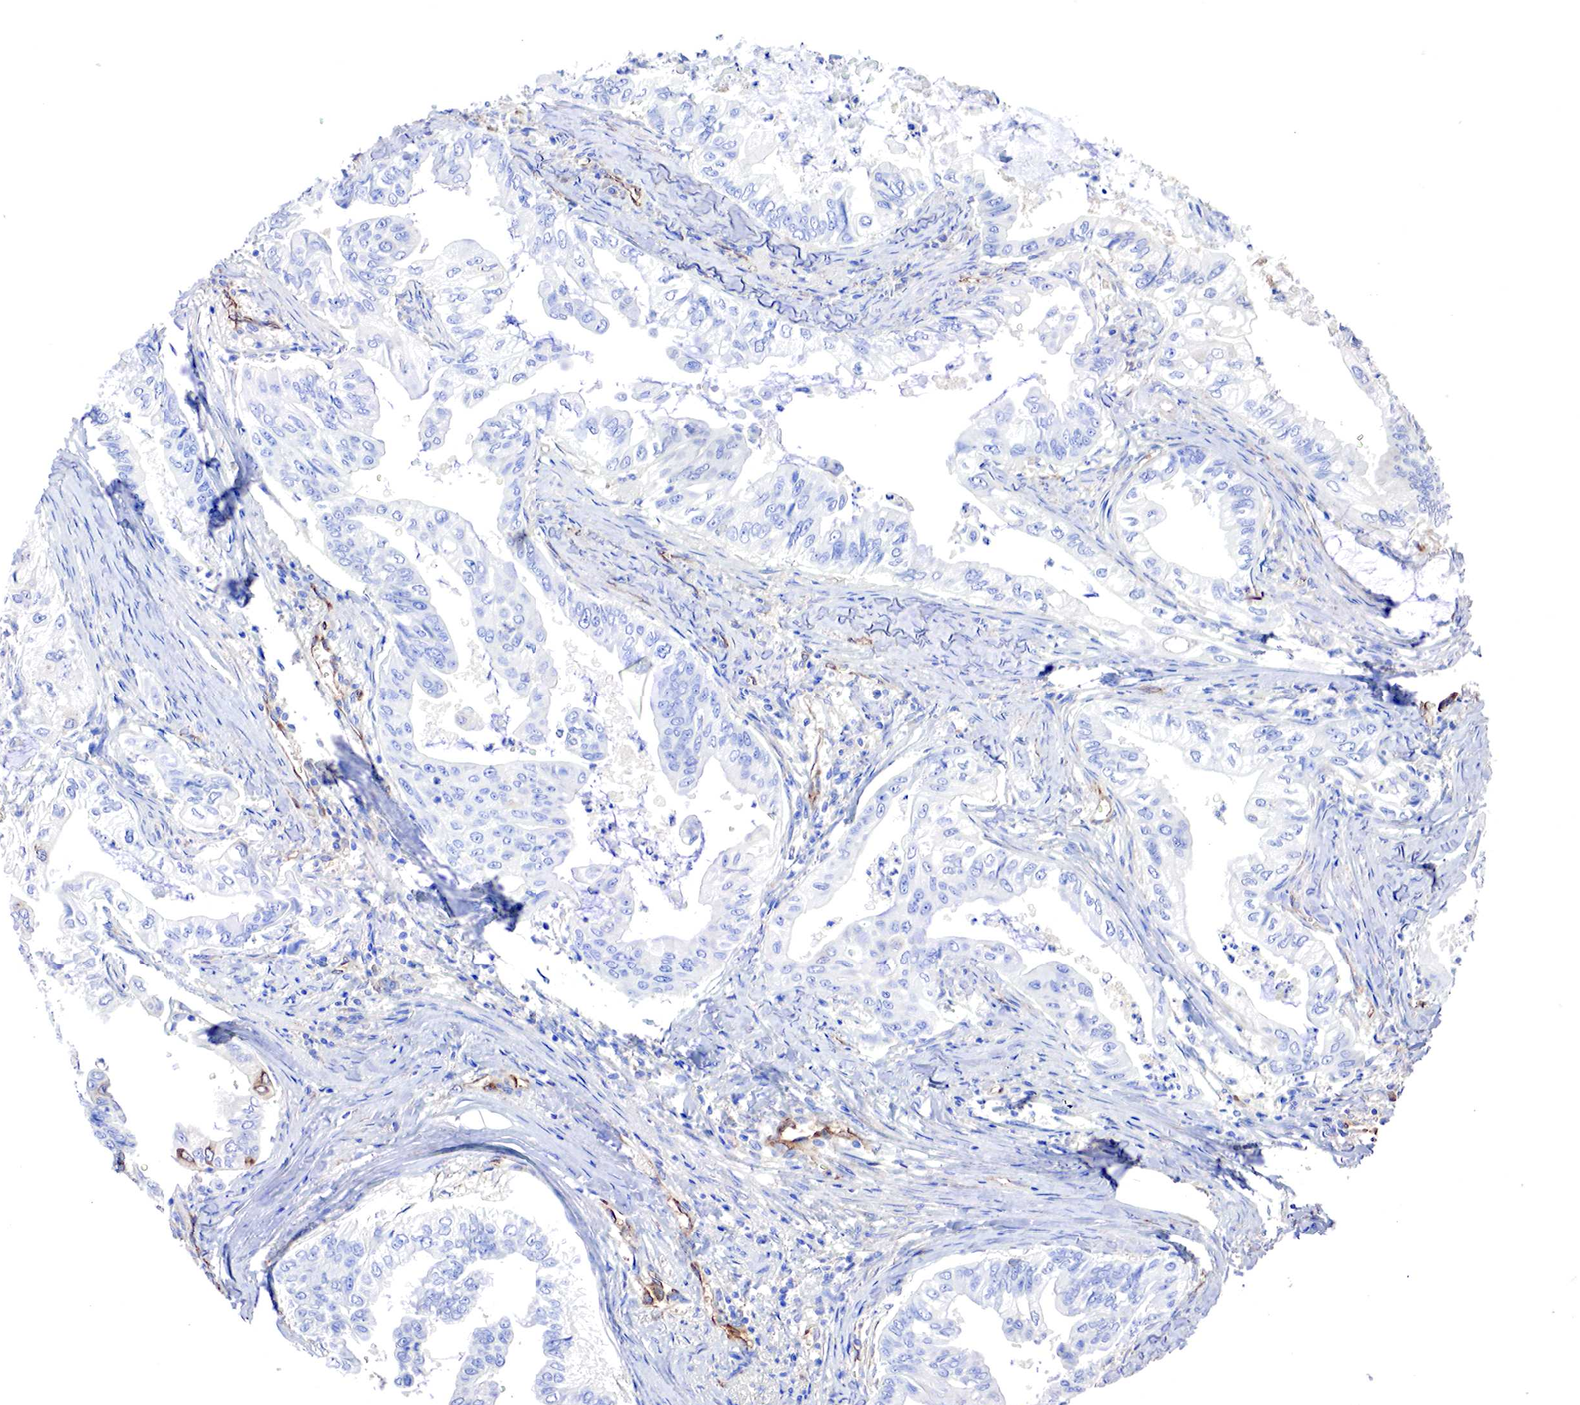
{"staining": {"intensity": "negative", "quantity": "none", "location": "none"}, "tissue": "stomach cancer", "cell_type": "Tumor cells", "image_type": "cancer", "snomed": [{"axis": "morphology", "description": "Adenocarcinoma, NOS"}, {"axis": "topography", "description": "Stomach, upper"}], "caption": "An immunohistochemistry (IHC) photomicrograph of stomach cancer is shown. There is no staining in tumor cells of stomach cancer.", "gene": "RDX", "patient": {"sex": "male", "age": 80}}